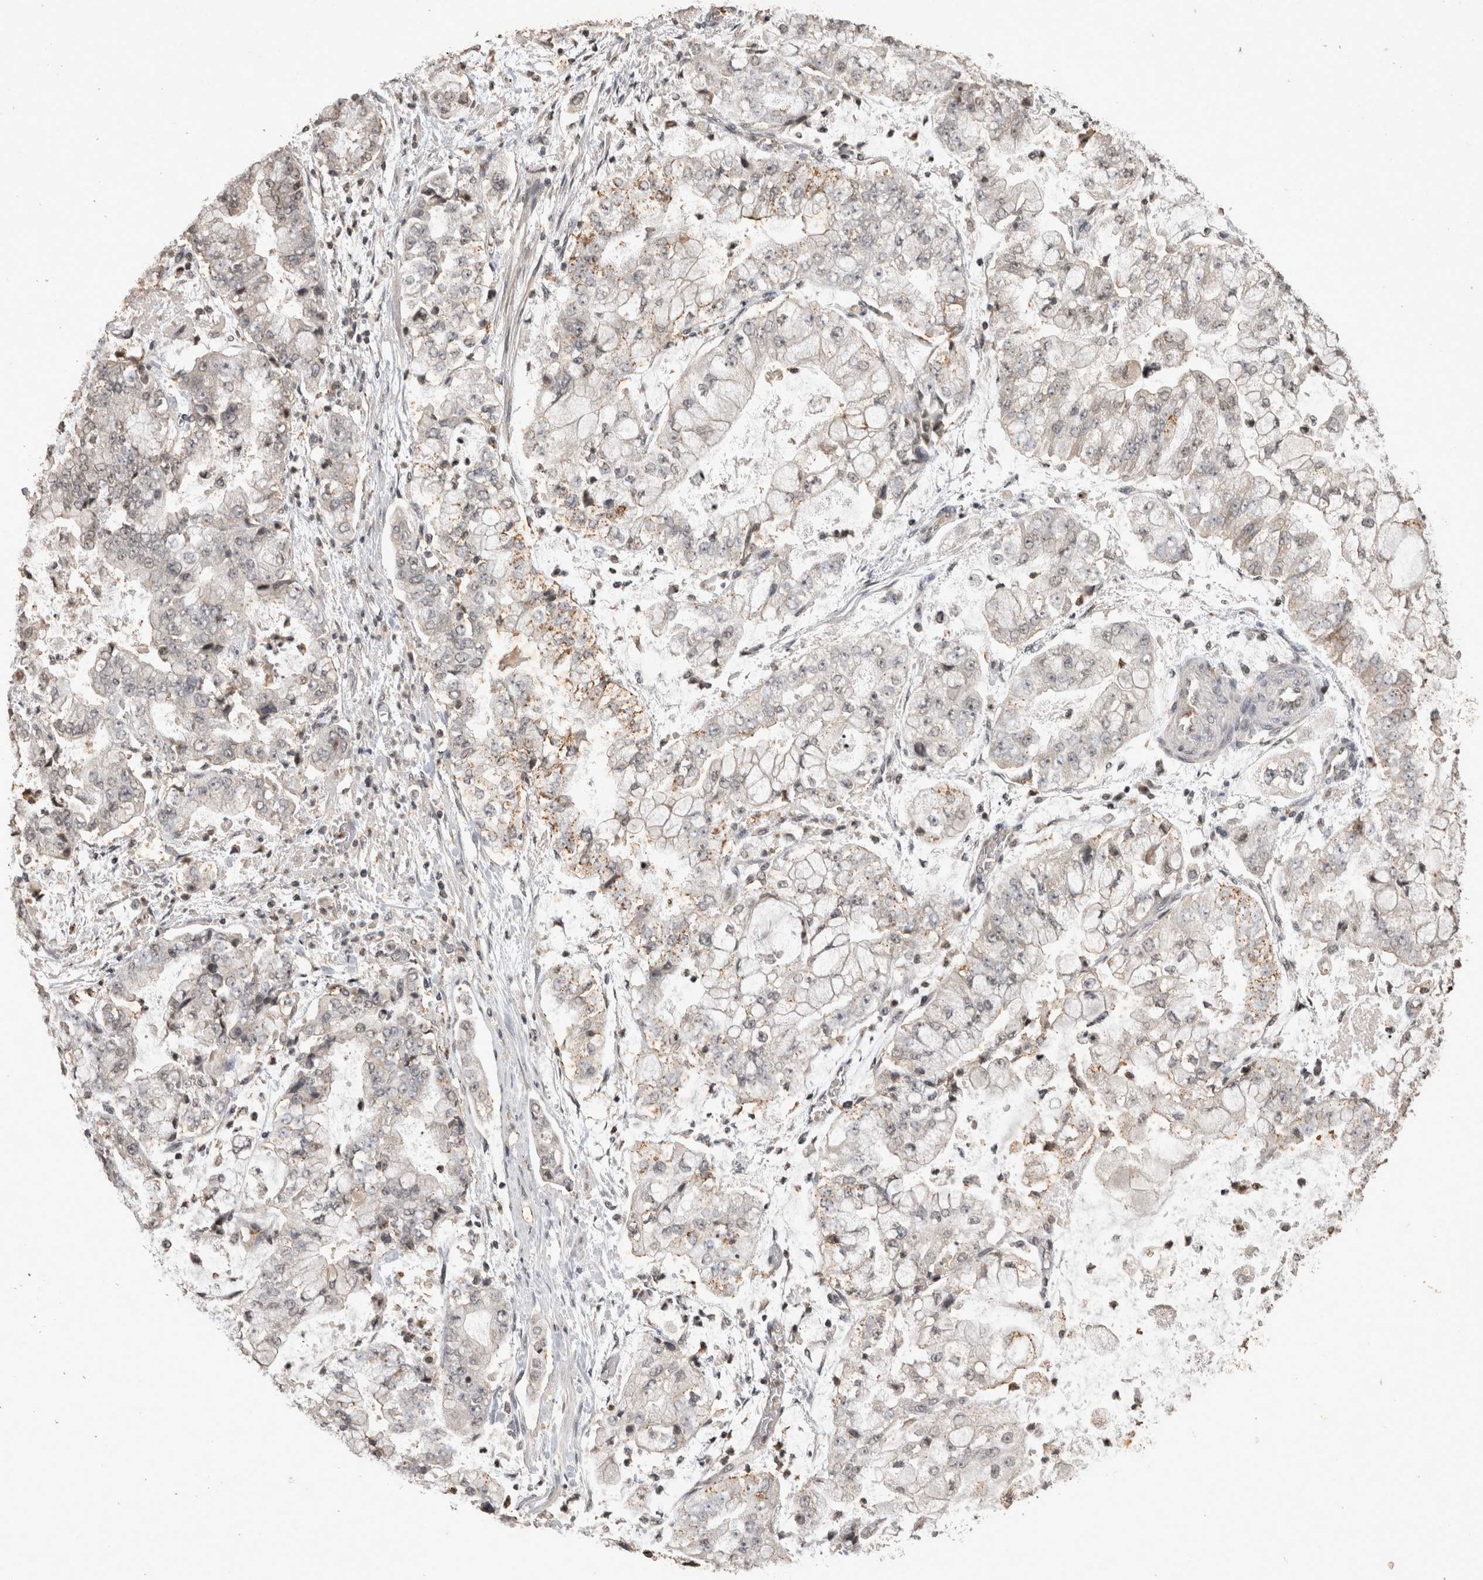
{"staining": {"intensity": "weak", "quantity": "<25%", "location": "cytoplasmic/membranous"}, "tissue": "stomach cancer", "cell_type": "Tumor cells", "image_type": "cancer", "snomed": [{"axis": "morphology", "description": "Adenocarcinoma, NOS"}, {"axis": "topography", "description": "Stomach"}], "caption": "The IHC histopathology image has no significant positivity in tumor cells of stomach adenocarcinoma tissue.", "gene": "HRK", "patient": {"sex": "male", "age": 76}}